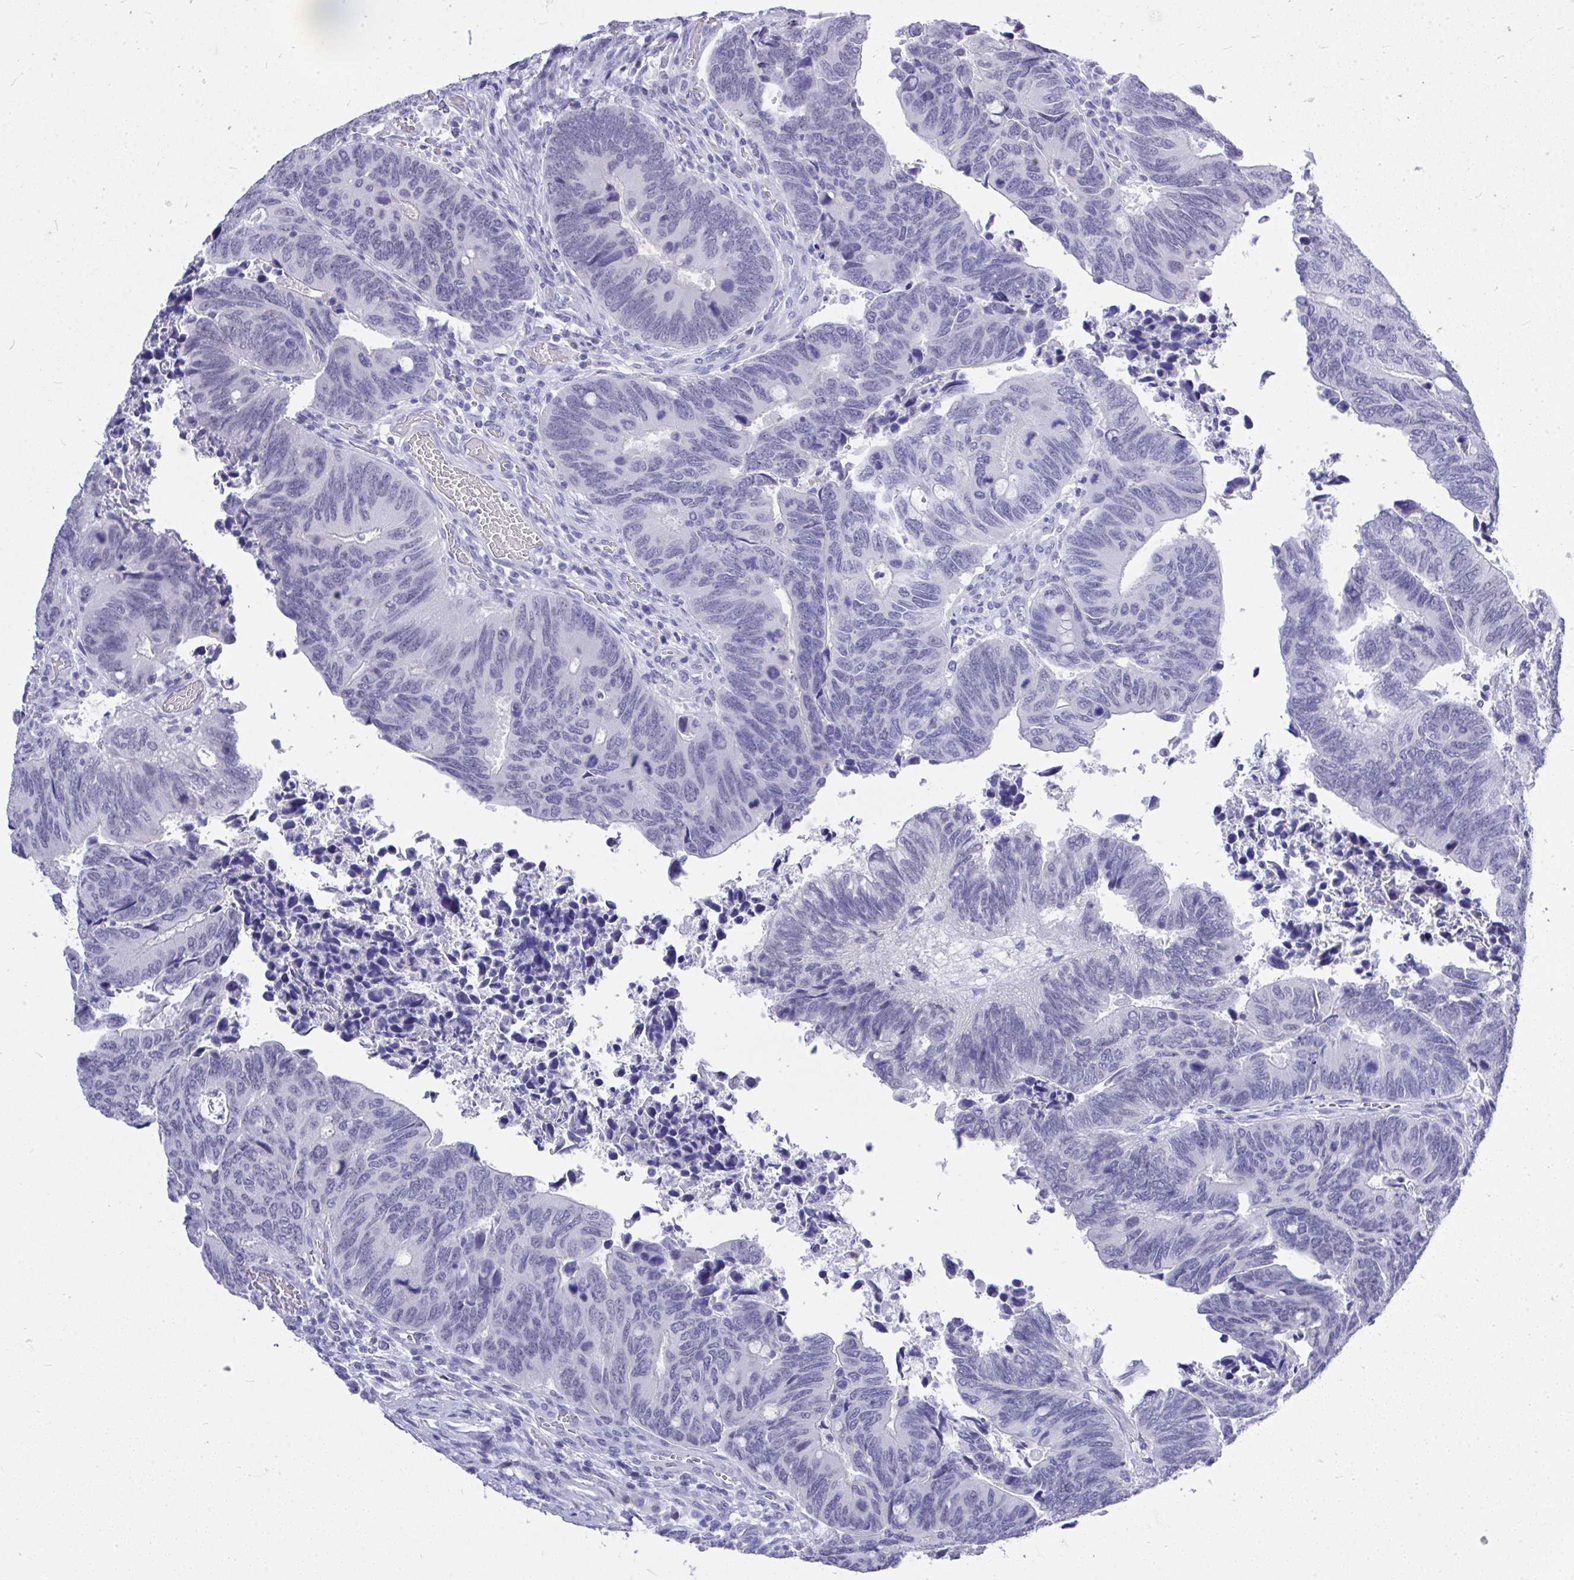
{"staining": {"intensity": "negative", "quantity": "none", "location": "none"}, "tissue": "colorectal cancer", "cell_type": "Tumor cells", "image_type": "cancer", "snomed": [{"axis": "morphology", "description": "Adenocarcinoma, NOS"}, {"axis": "topography", "description": "Colon"}], "caption": "There is no significant expression in tumor cells of colorectal cancer (adenocarcinoma). (Stains: DAB IHC with hematoxylin counter stain, Microscopy: brightfield microscopy at high magnification).", "gene": "MS4A12", "patient": {"sex": "male", "age": 87}}